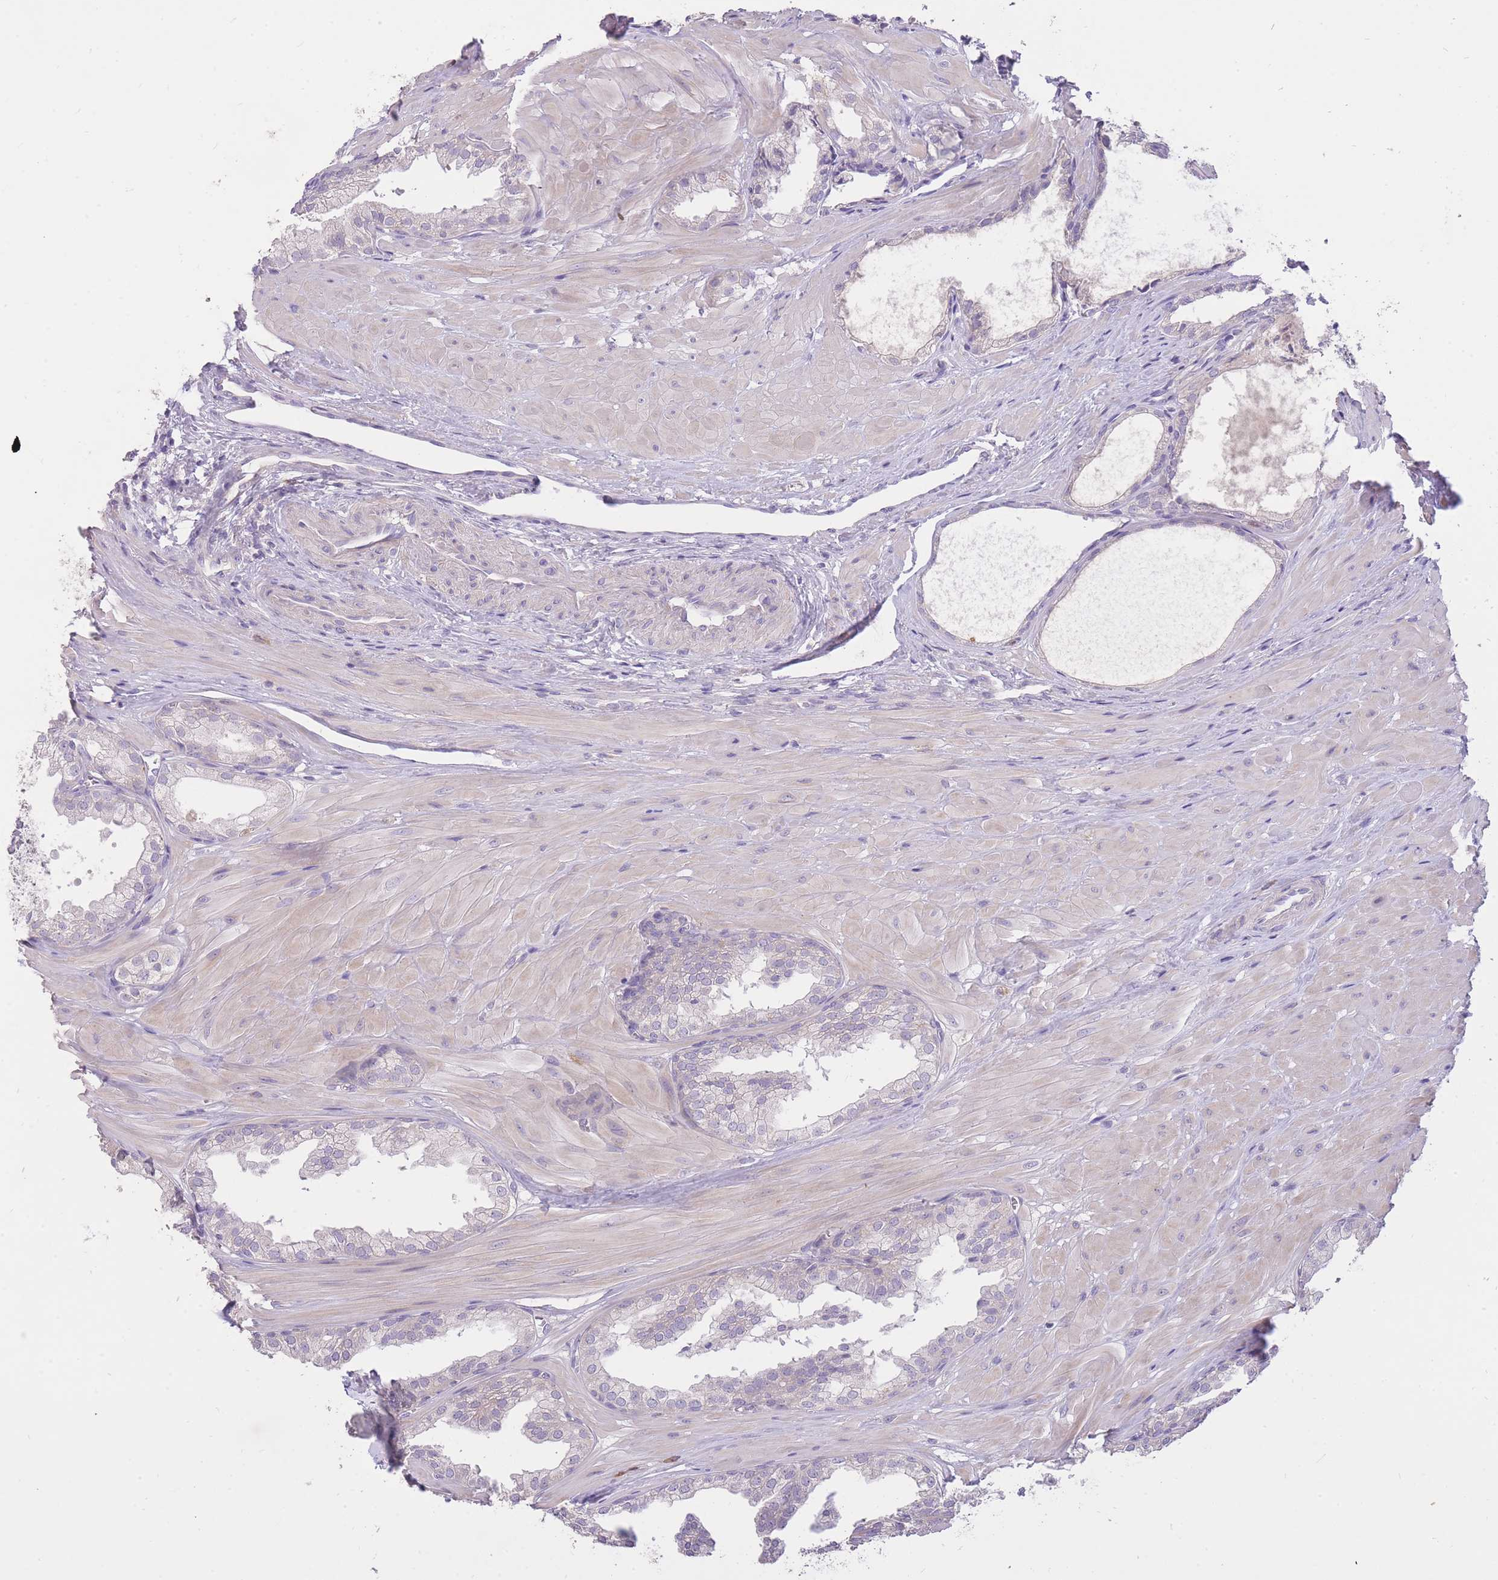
{"staining": {"intensity": "negative", "quantity": "none", "location": "none"}, "tissue": "prostate", "cell_type": "Glandular cells", "image_type": "normal", "snomed": [{"axis": "morphology", "description": "Normal tissue, NOS"}, {"axis": "topography", "description": "Prostate"}, {"axis": "topography", "description": "Peripheral nerve tissue"}], "caption": "This image is of normal prostate stained with immunohistochemistry to label a protein in brown with the nuclei are counter-stained blue. There is no positivity in glandular cells. (DAB IHC with hematoxylin counter stain).", "gene": "FRG2B", "patient": {"sex": "male", "age": 55}}